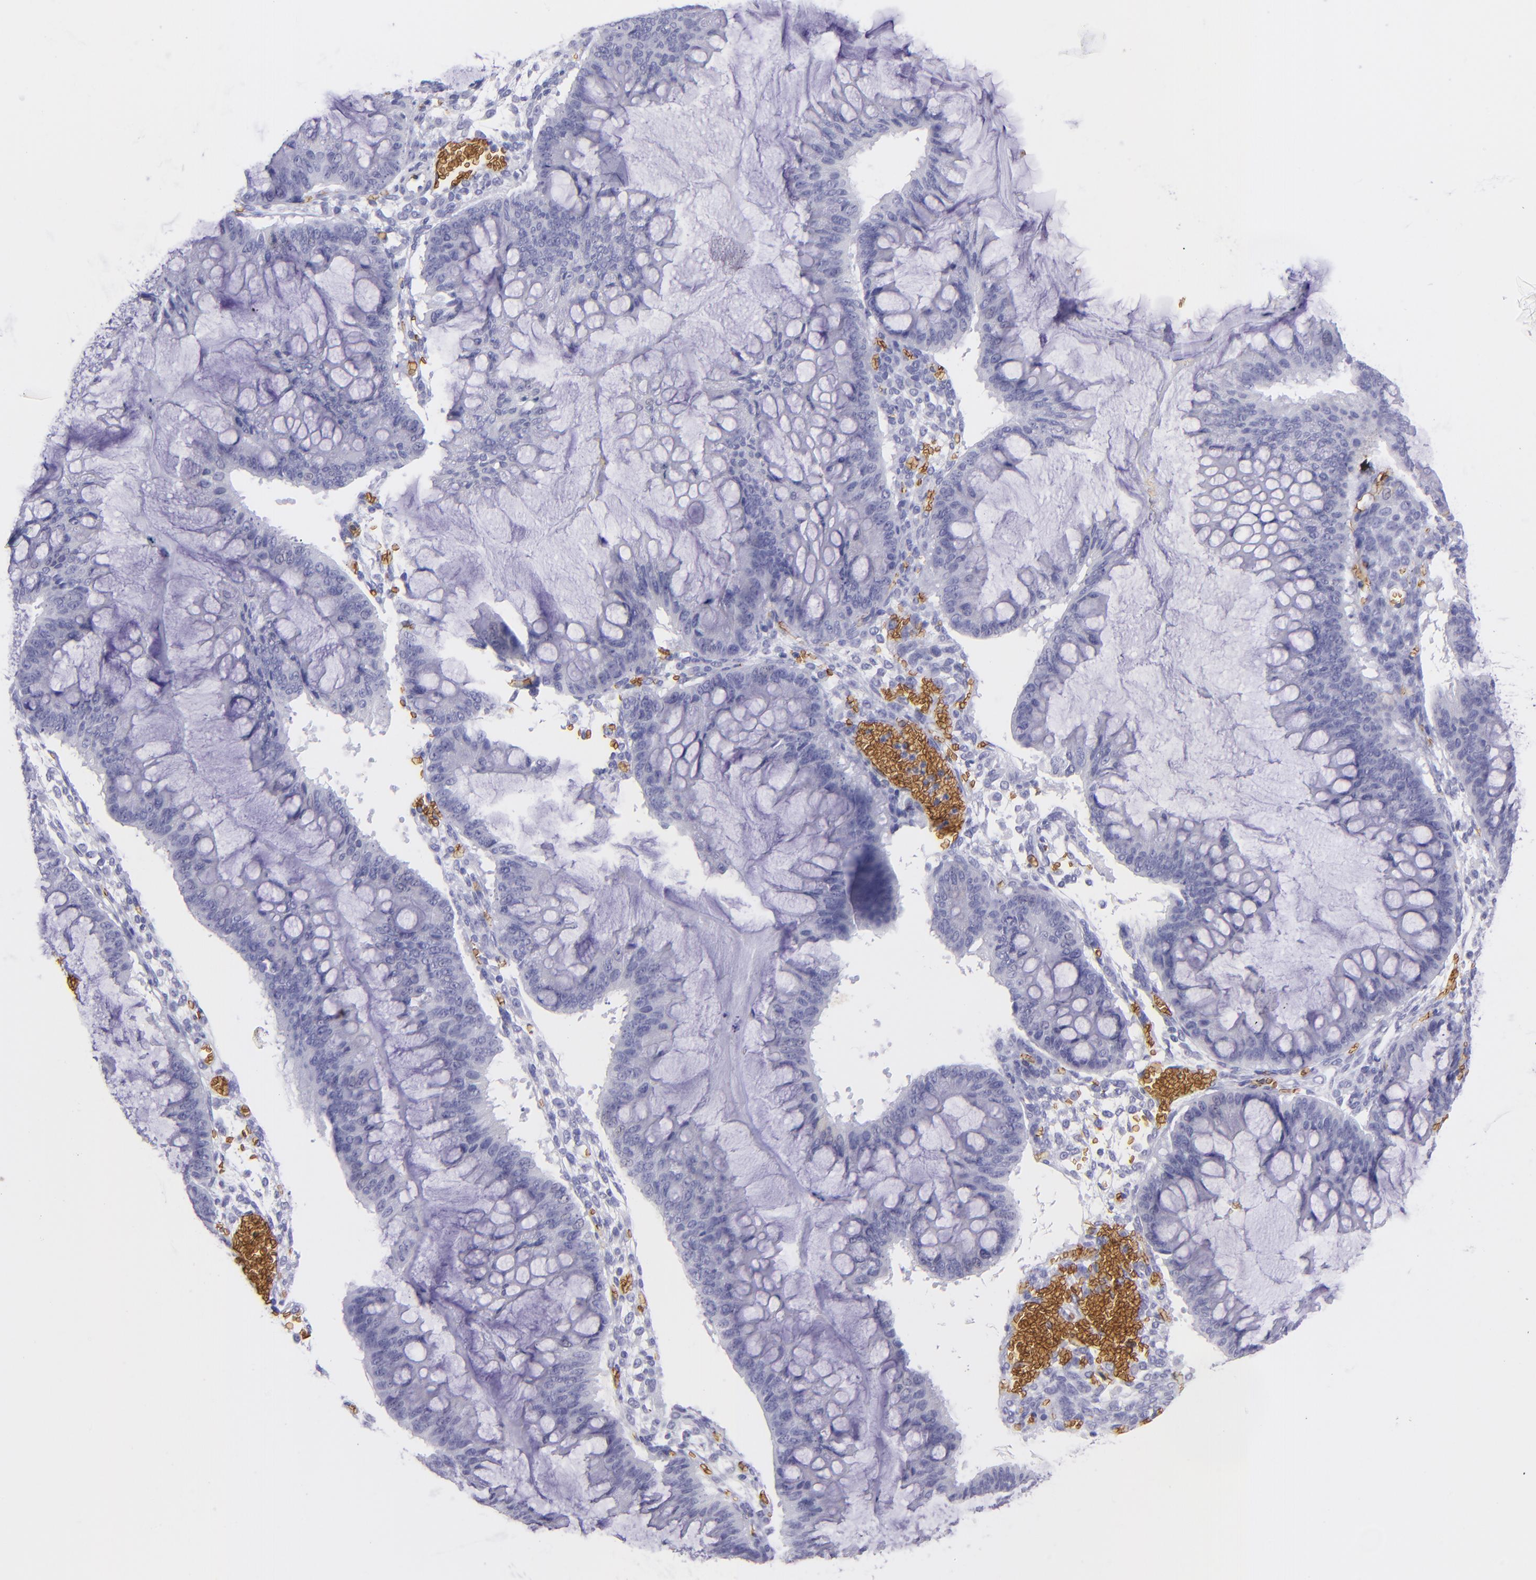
{"staining": {"intensity": "negative", "quantity": "none", "location": "none"}, "tissue": "ovarian cancer", "cell_type": "Tumor cells", "image_type": "cancer", "snomed": [{"axis": "morphology", "description": "Cystadenocarcinoma, mucinous, NOS"}, {"axis": "topography", "description": "Ovary"}], "caption": "High power microscopy histopathology image of an IHC photomicrograph of ovarian cancer (mucinous cystadenocarcinoma), revealing no significant expression in tumor cells.", "gene": "GYPA", "patient": {"sex": "female", "age": 73}}